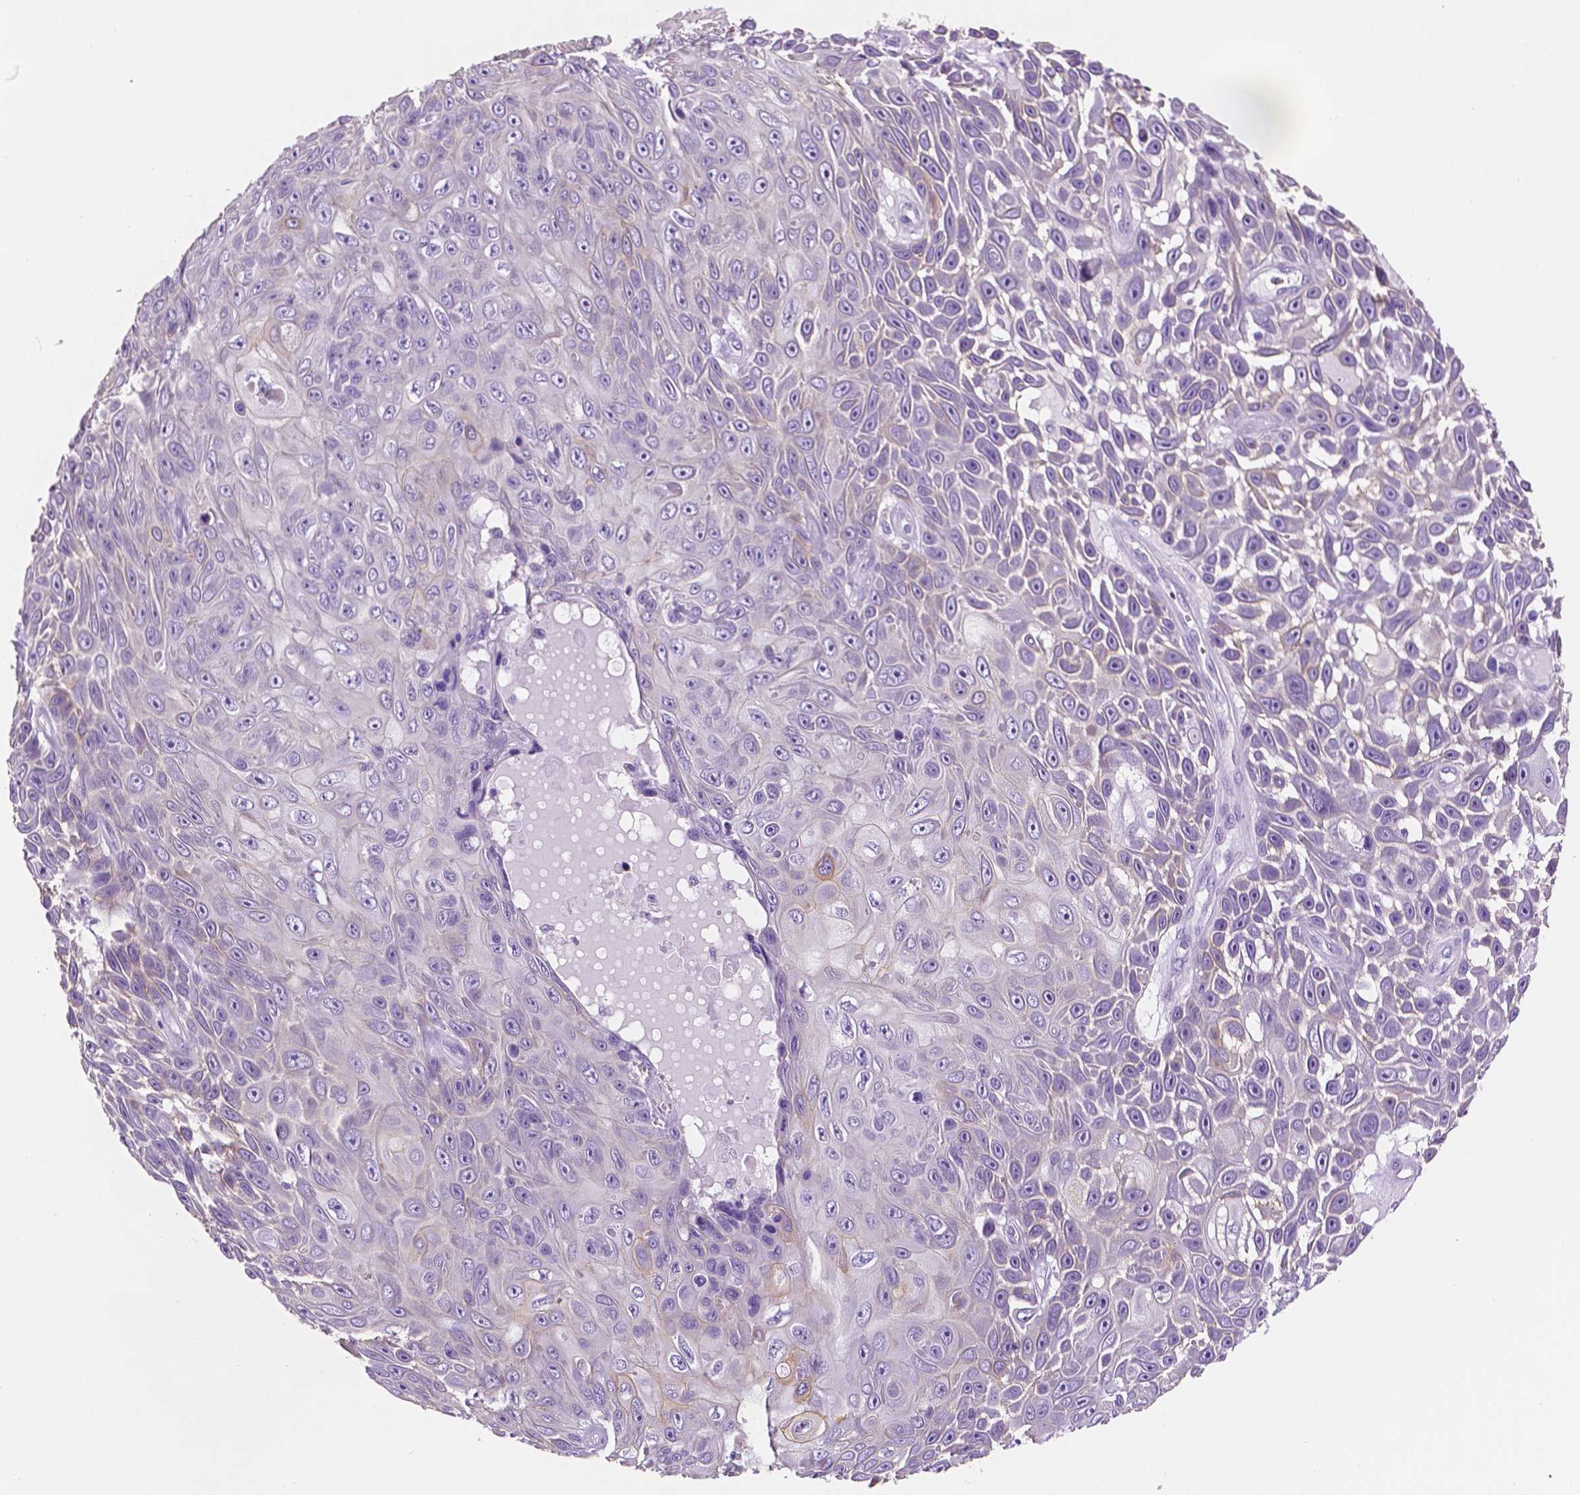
{"staining": {"intensity": "negative", "quantity": "none", "location": "none"}, "tissue": "skin cancer", "cell_type": "Tumor cells", "image_type": "cancer", "snomed": [{"axis": "morphology", "description": "Squamous cell carcinoma, NOS"}, {"axis": "topography", "description": "Skin"}], "caption": "This micrograph is of skin cancer (squamous cell carcinoma) stained with immunohistochemistry to label a protein in brown with the nuclei are counter-stained blue. There is no staining in tumor cells. (DAB (3,3'-diaminobenzidine) IHC with hematoxylin counter stain).", "gene": "PPL", "patient": {"sex": "male", "age": 82}}